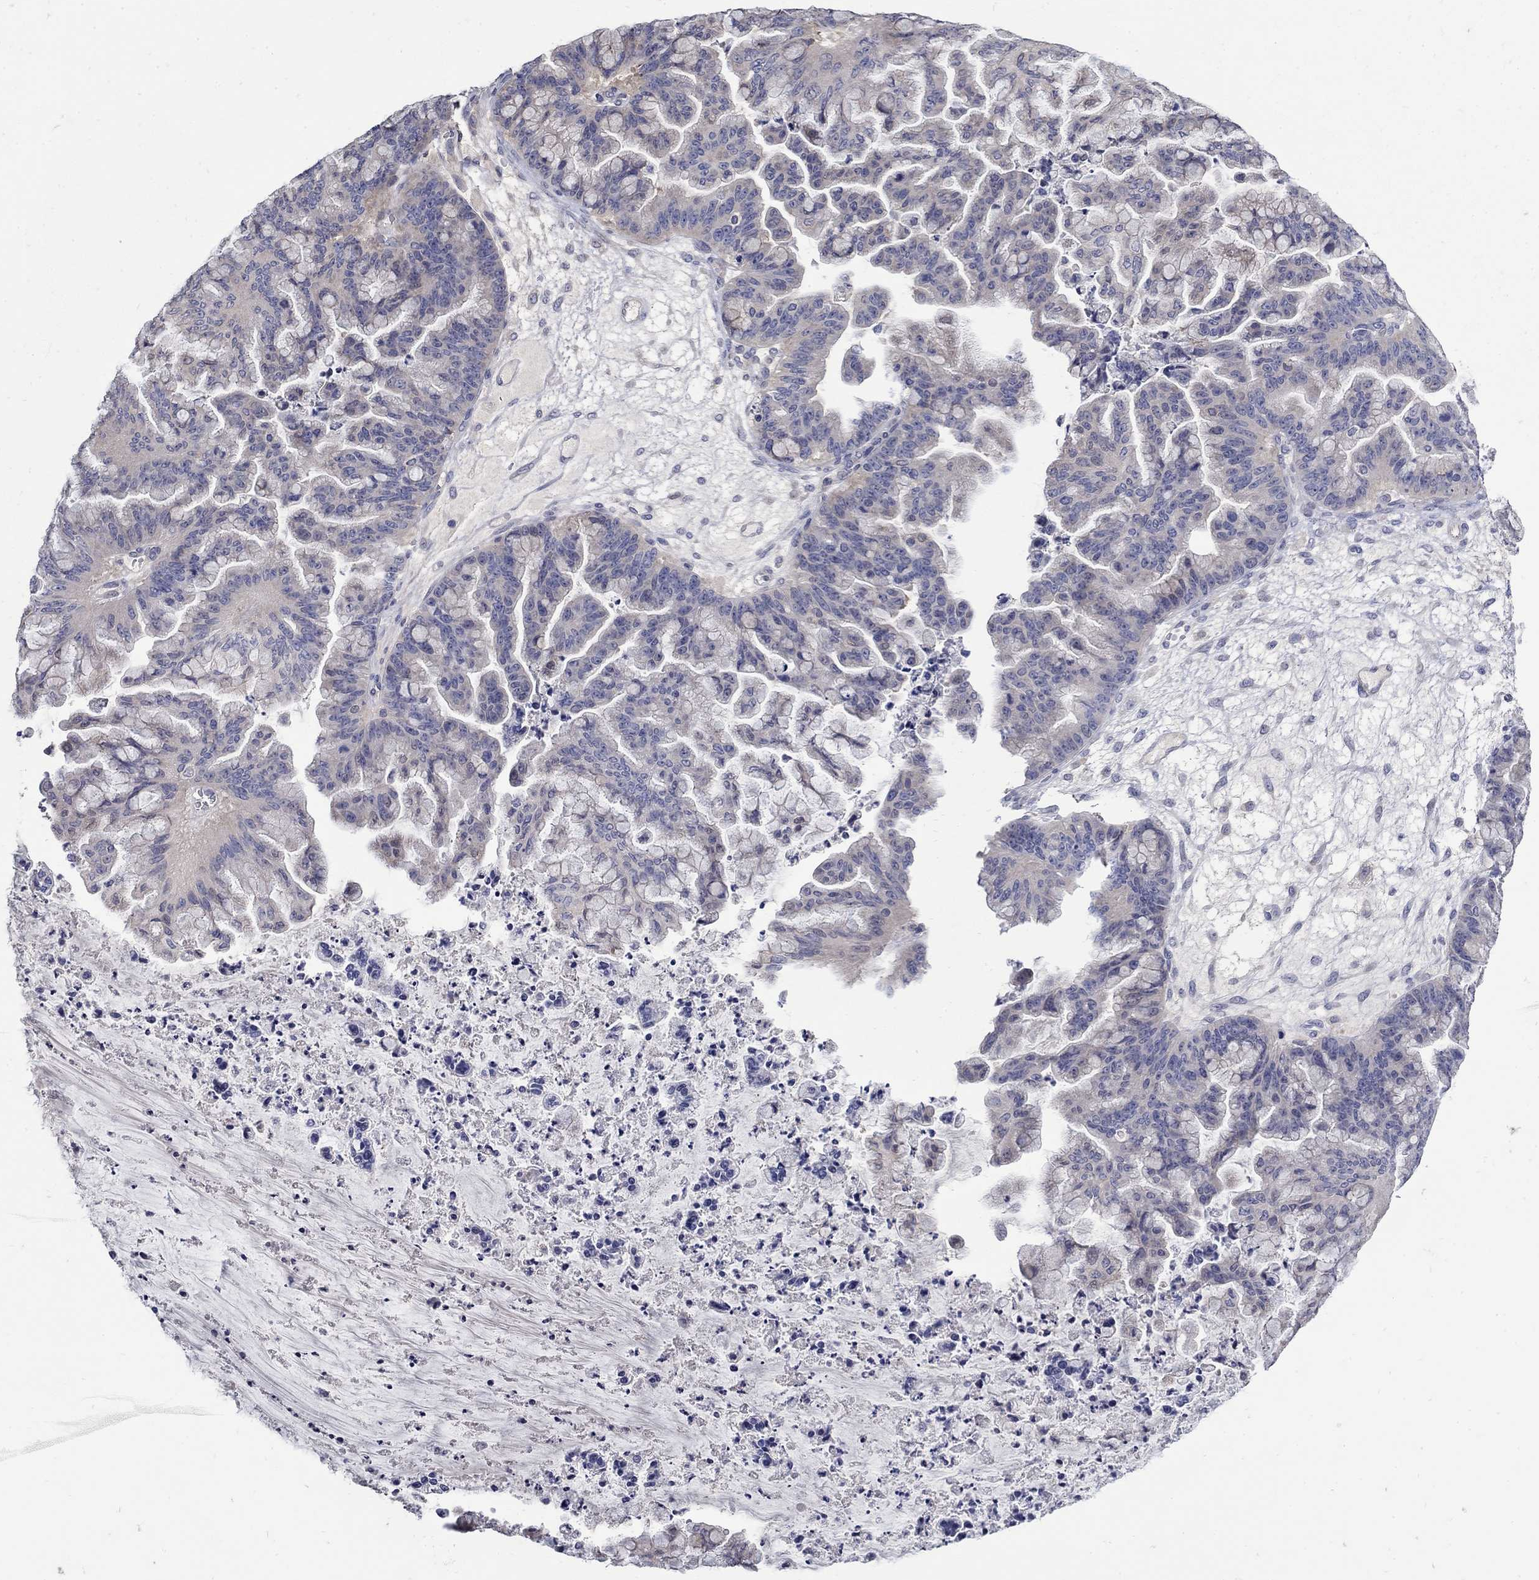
{"staining": {"intensity": "negative", "quantity": "none", "location": "none"}, "tissue": "ovarian cancer", "cell_type": "Tumor cells", "image_type": "cancer", "snomed": [{"axis": "morphology", "description": "Cystadenocarcinoma, mucinous, NOS"}, {"axis": "topography", "description": "Ovary"}], "caption": "Ovarian mucinous cystadenocarcinoma was stained to show a protein in brown. There is no significant staining in tumor cells. (Stains: DAB (3,3'-diaminobenzidine) IHC with hematoxylin counter stain, Microscopy: brightfield microscopy at high magnification).", "gene": "CETN1", "patient": {"sex": "female", "age": 67}}